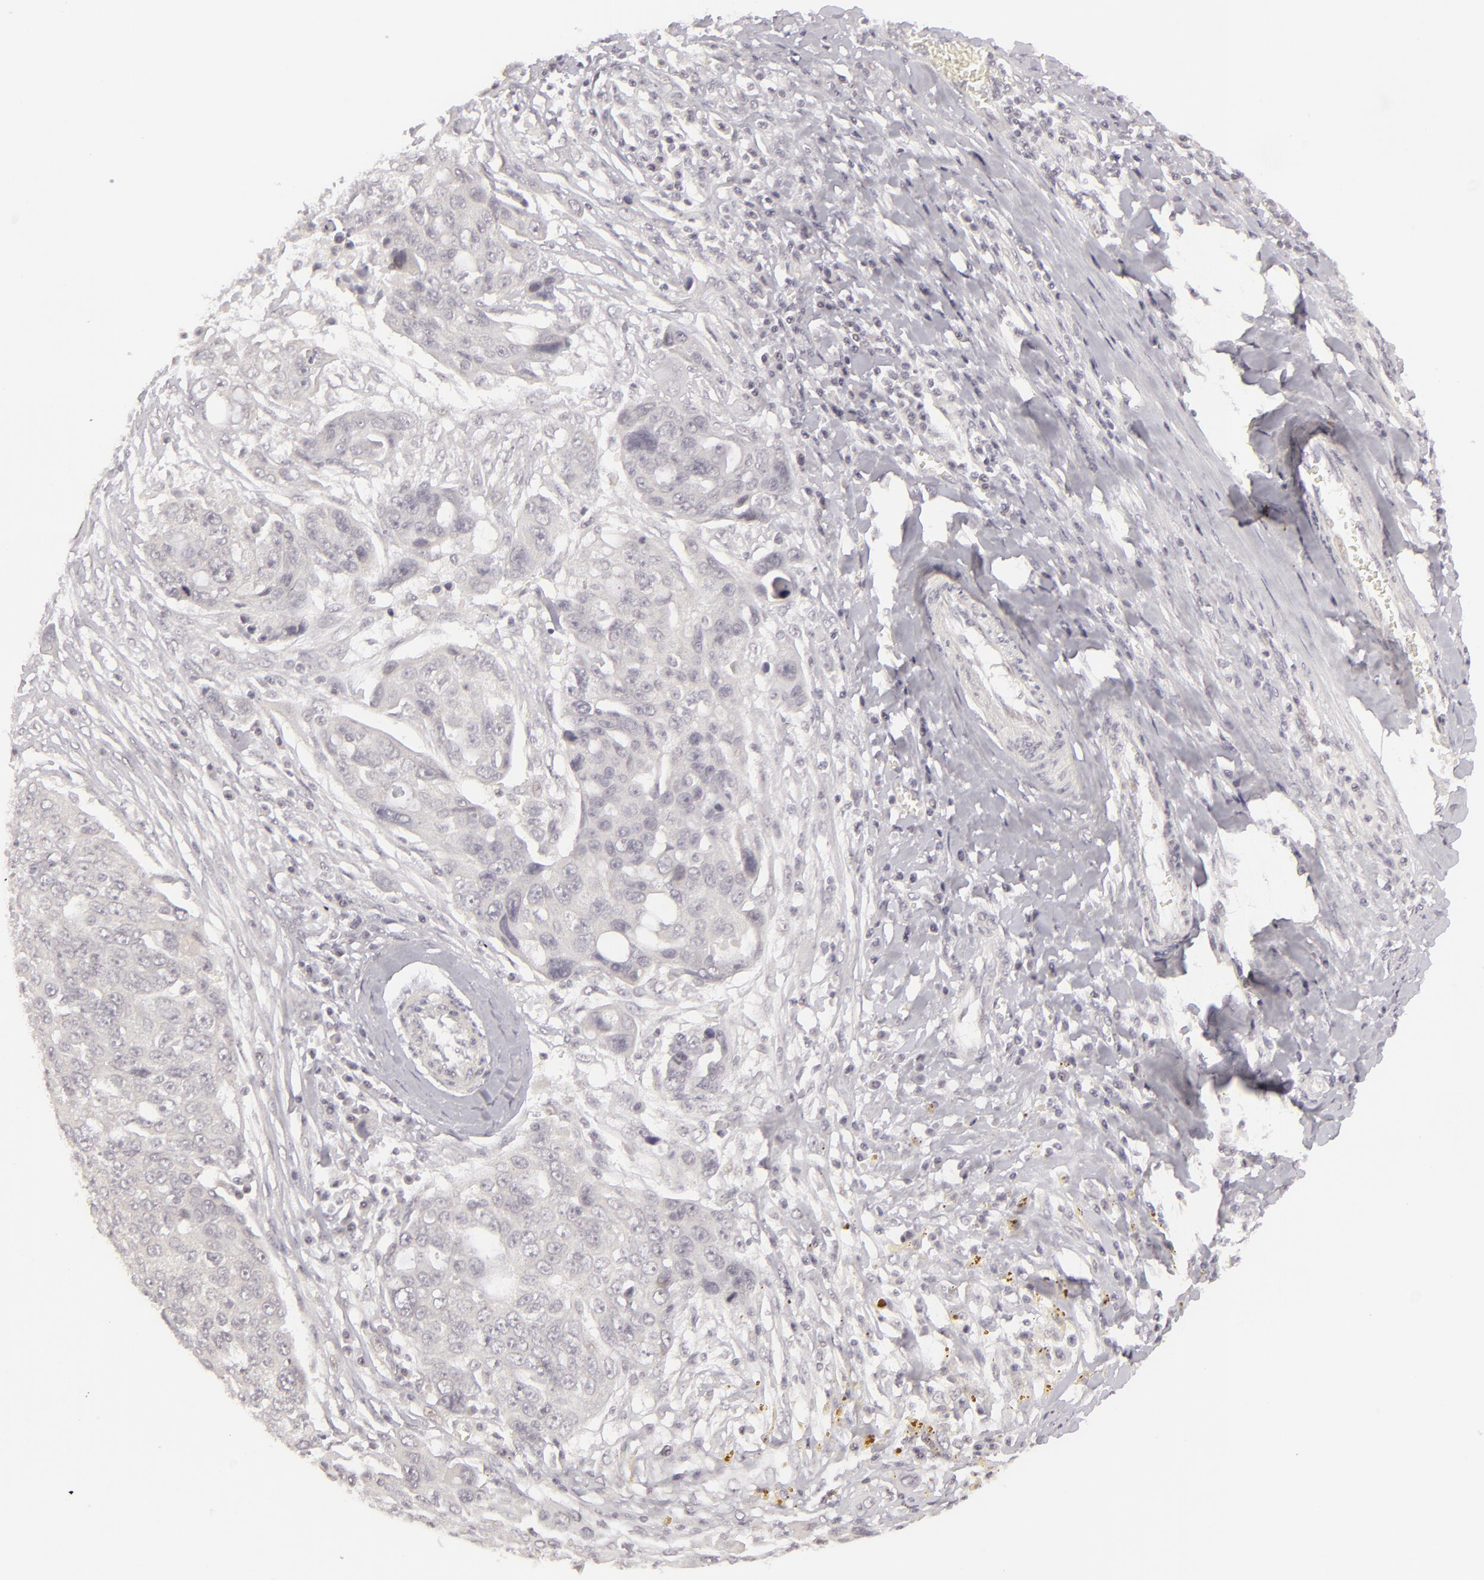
{"staining": {"intensity": "negative", "quantity": "none", "location": "none"}, "tissue": "ovarian cancer", "cell_type": "Tumor cells", "image_type": "cancer", "snomed": [{"axis": "morphology", "description": "Carcinoma, endometroid"}, {"axis": "topography", "description": "Ovary"}], "caption": "IHC photomicrograph of neoplastic tissue: ovarian endometroid carcinoma stained with DAB (3,3'-diaminobenzidine) displays no significant protein expression in tumor cells. (Brightfield microscopy of DAB (3,3'-diaminobenzidine) IHC at high magnification).", "gene": "DLG3", "patient": {"sex": "female", "age": 75}}